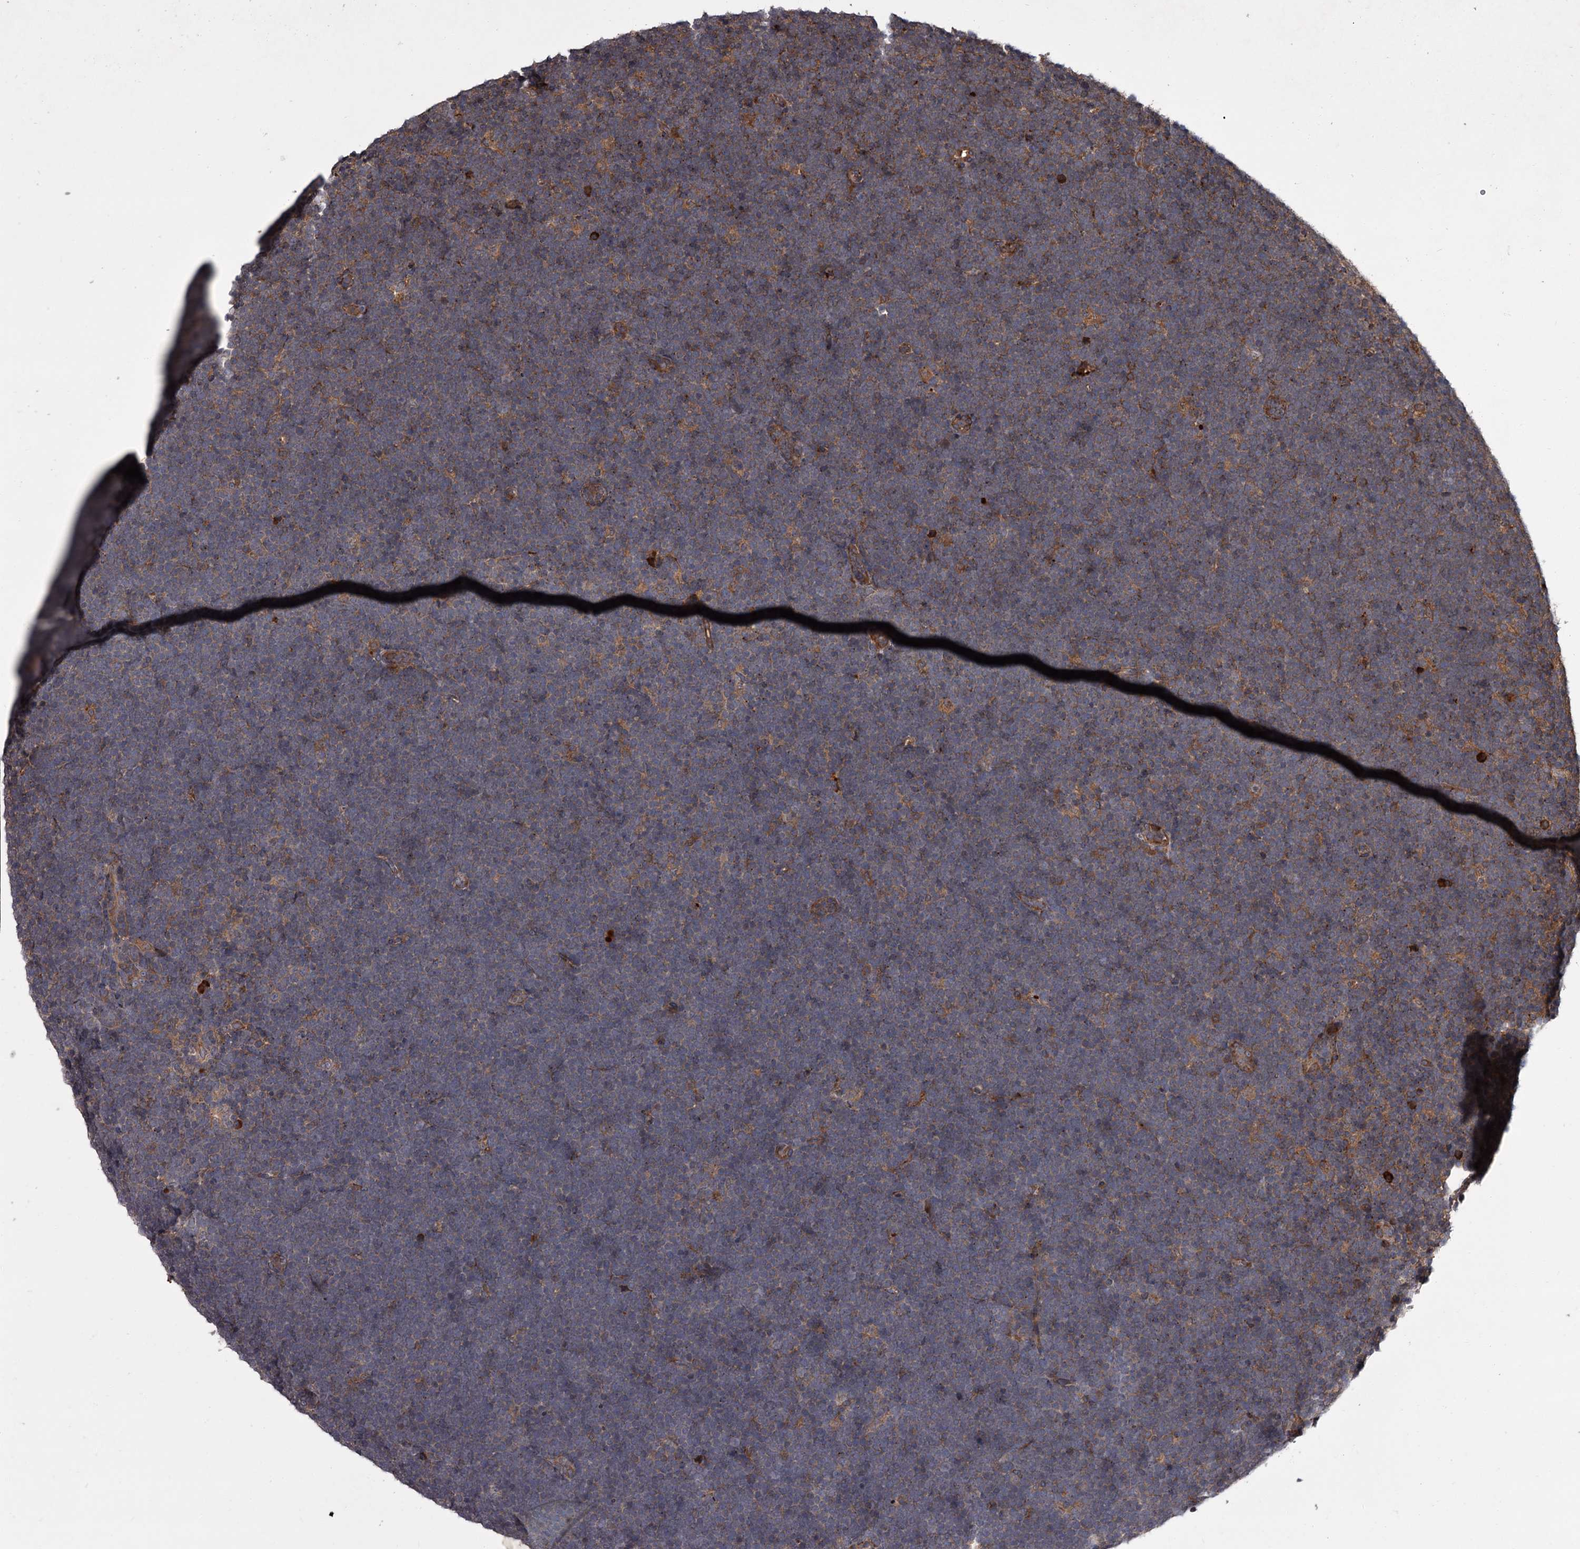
{"staining": {"intensity": "negative", "quantity": "none", "location": "none"}, "tissue": "lymphoma", "cell_type": "Tumor cells", "image_type": "cancer", "snomed": [{"axis": "morphology", "description": "Malignant lymphoma, non-Hodgkin's type, High grade"}, {"axis": "topography", "description": "Lymph node"}], "caption": "Photomicrograph shows no protein staining in tumor cells of high-grade malignant lymphoma, non-Hodgkin's type tissue. (Stains: DAB immunohistochemistry (IHC) with hematoxylin counter stain, Microscopy: brightfield microscopy at high magnification).", "gene": "UNC93B1", "patient": {"sex": "male", "age": 13}}